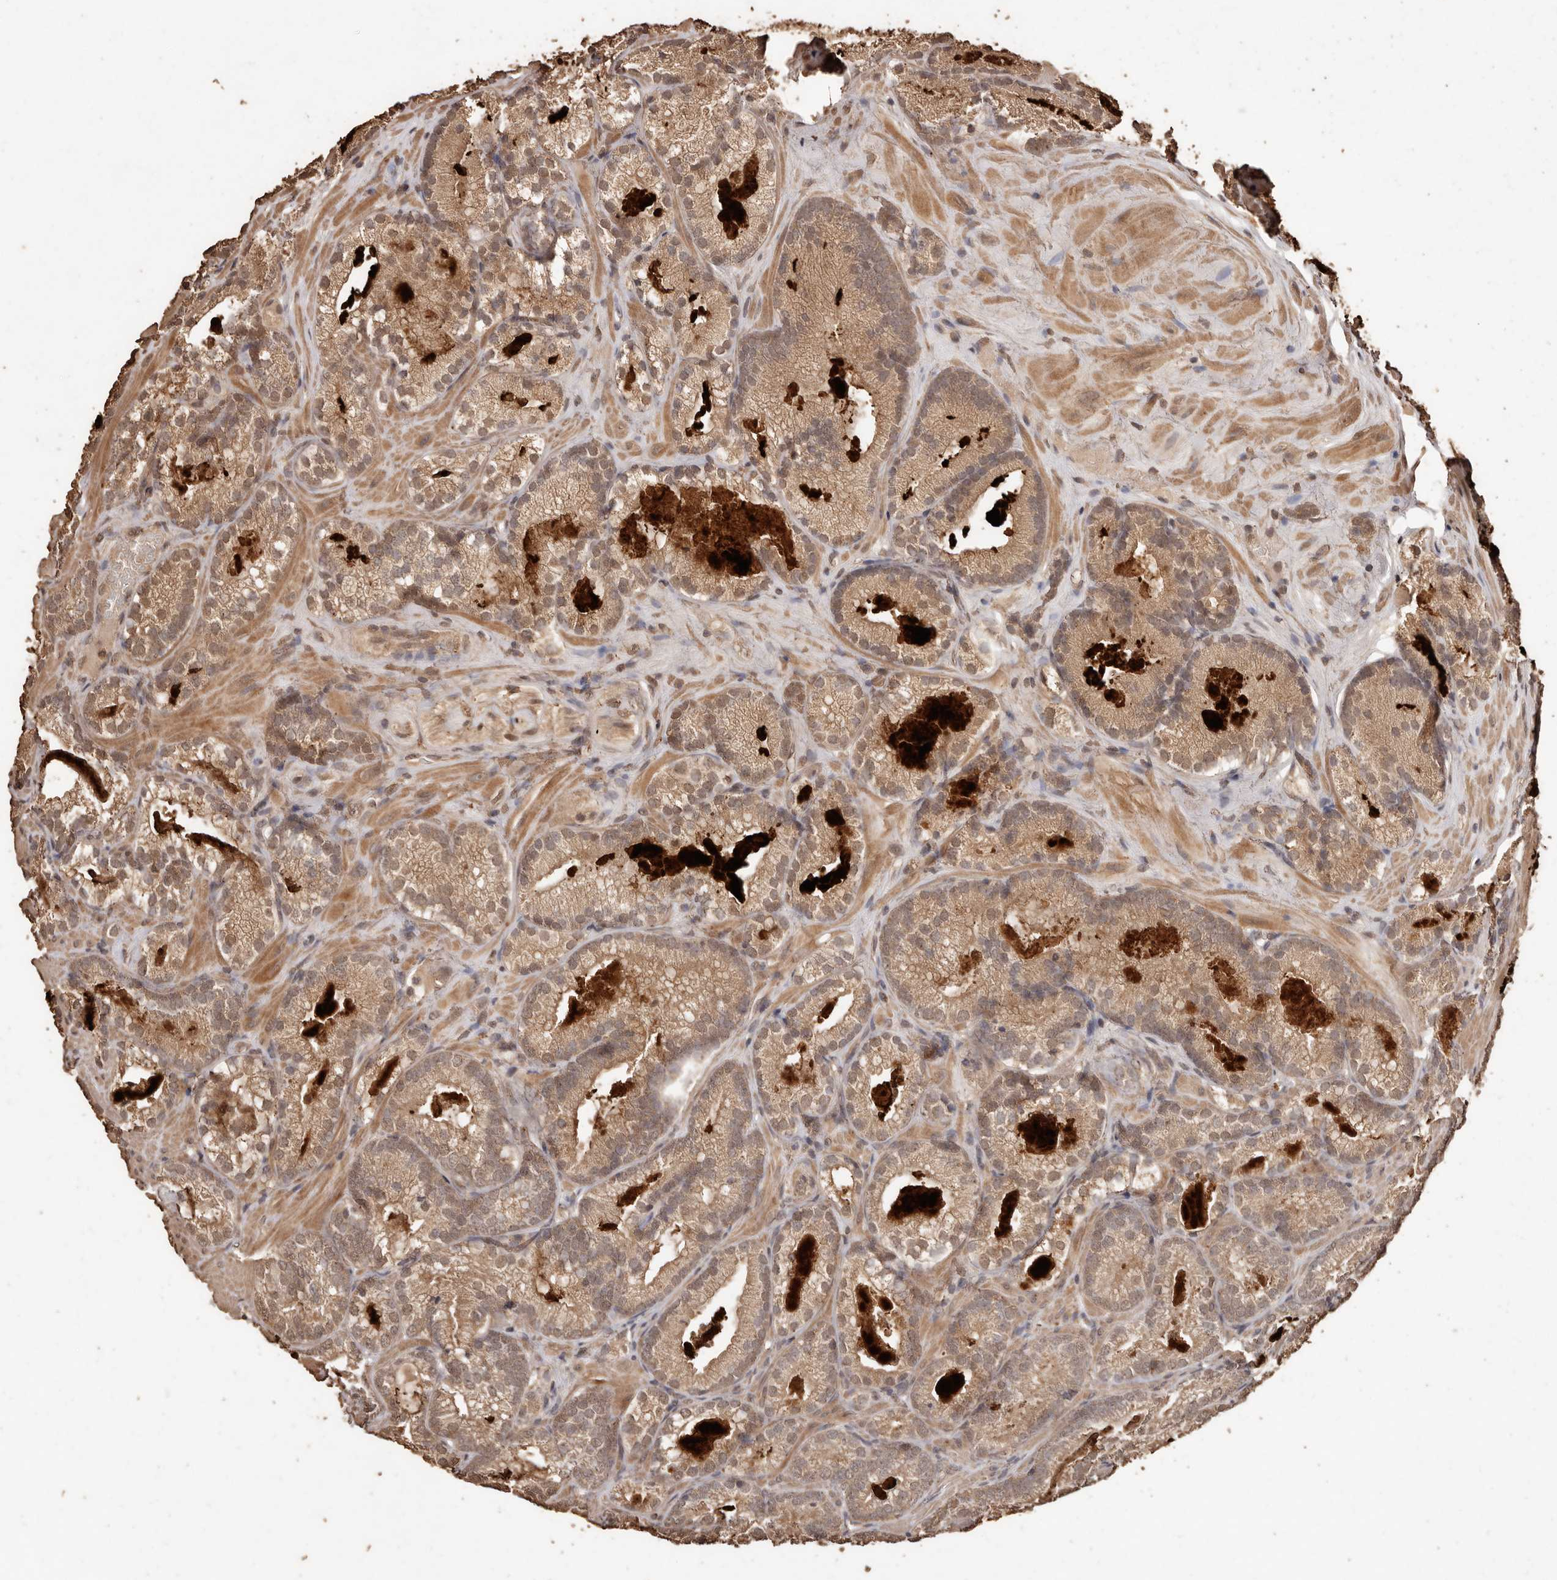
{"staining": {"intensity": "moderate", "quantity": ">75%", "location": "cytoplasmic/membranous,nuclear"}, "tissue": "prostate cancer", "cell_type": "Tumor cells", "image_type": "cancer", "snomed": [{"axis": "morphology", "description": "Adenocarcinoma, Low grade"}, {"axis": "topography", "description": "Prostate"}], "caption": "Brown immunohistochemical staining in prostate cancer shows moderate cytoplasmic/membranous and nuclear expression in approximately >75% of tumor cells.", "gene": "PKDCC", "patient": {"sex": "male", "age": 72}}